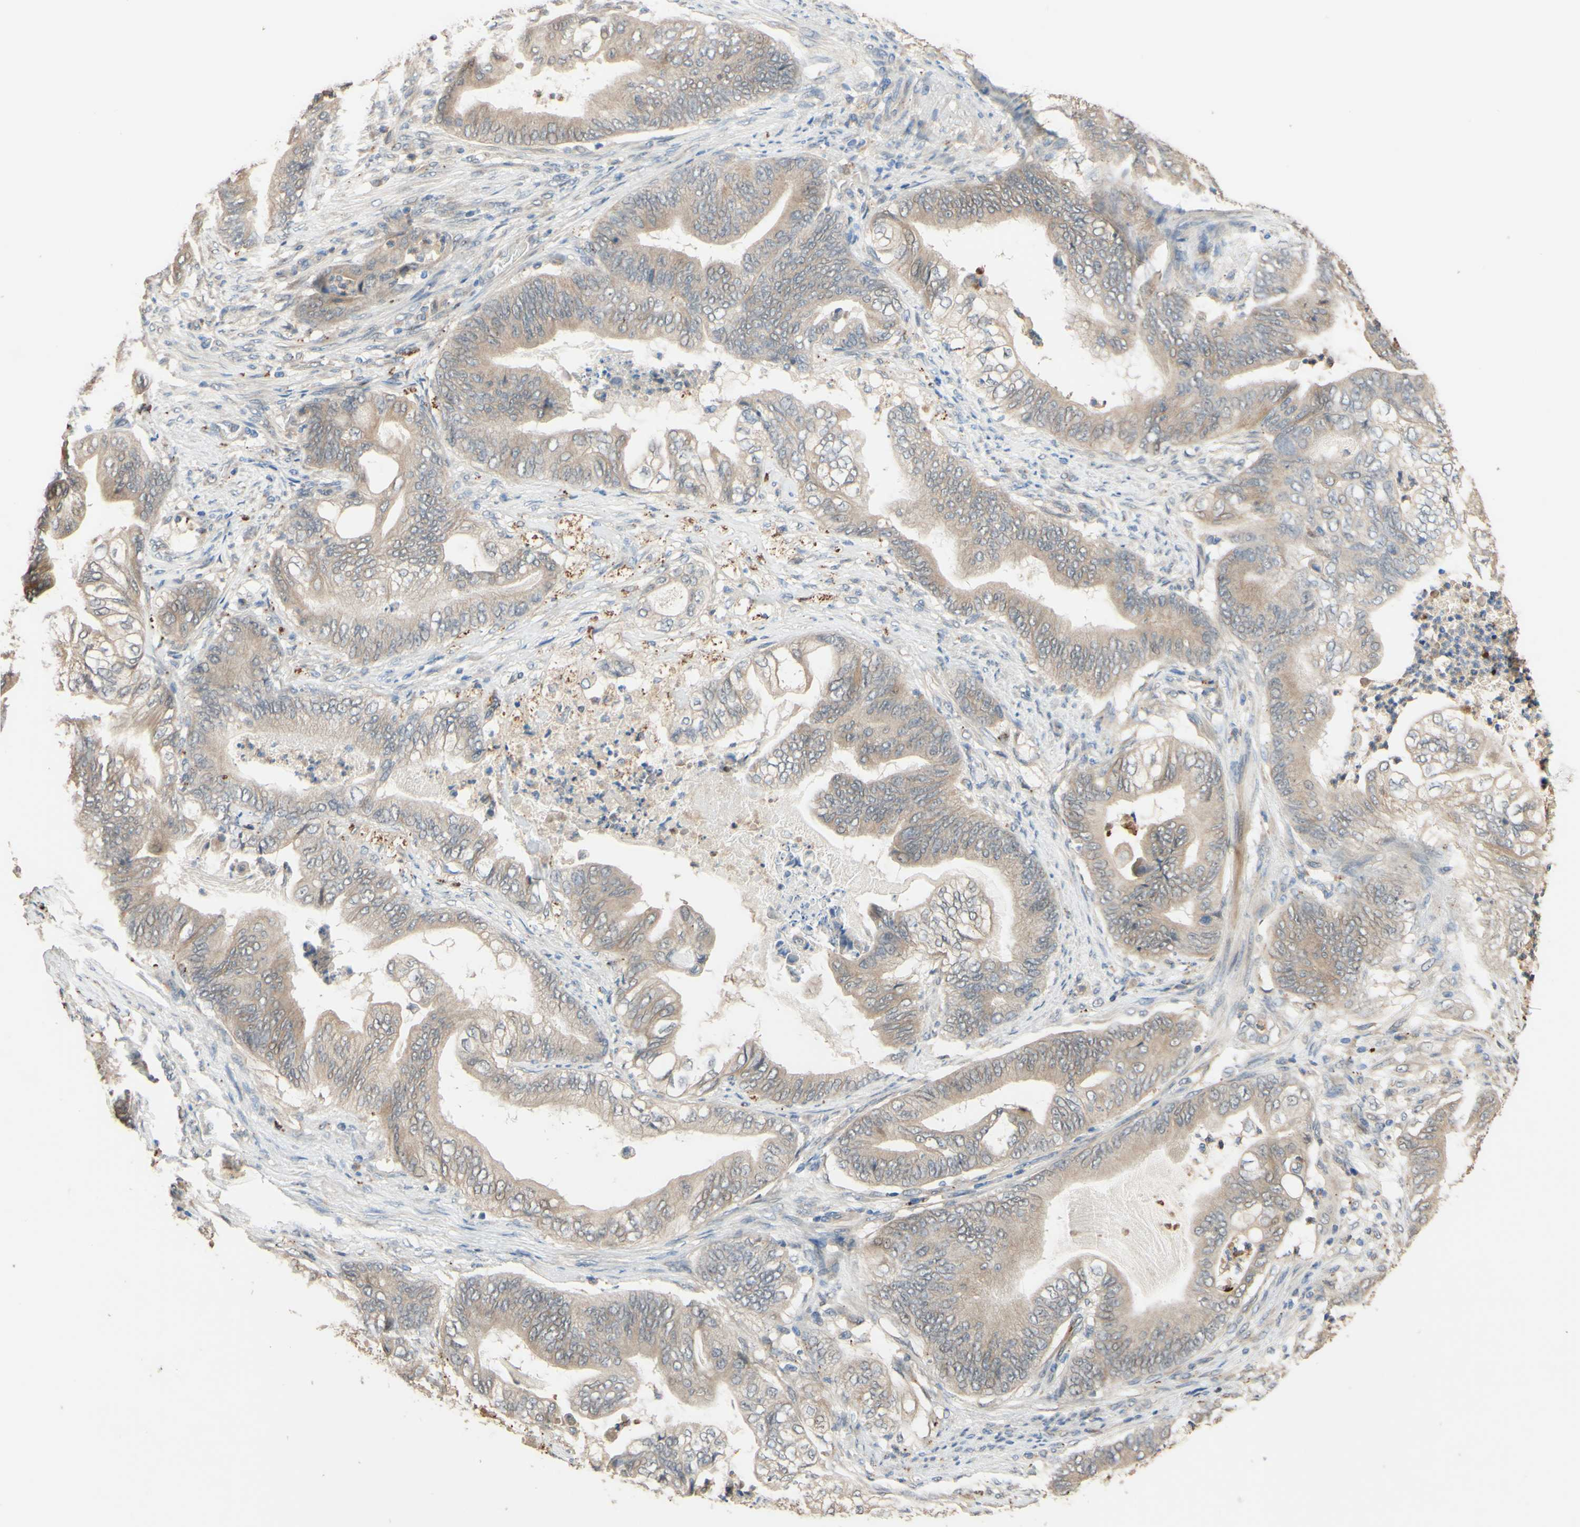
{"staining": {"intensity": "weak", "quantity": ">75%", "location": "cytoplasmic/membranous"}, "tissue": "stomach cancer", "cell_type": "Tumor cells", "image_type": "cancer", "snomed": [{"axis": "morphology", "description": "Adenocarcinoma, NOS"}, {"axis": "topography", "description": "Stomach"}], "caption": "About >75% of tumor cells in human adenocarcinoma (stomach) exhibit weak cytoplasmic/membranous protein positivity as visualized by brown immunohistochemical staining.", "gene": "SMIM19", "patient": {"sex": "female", "age": 73}}